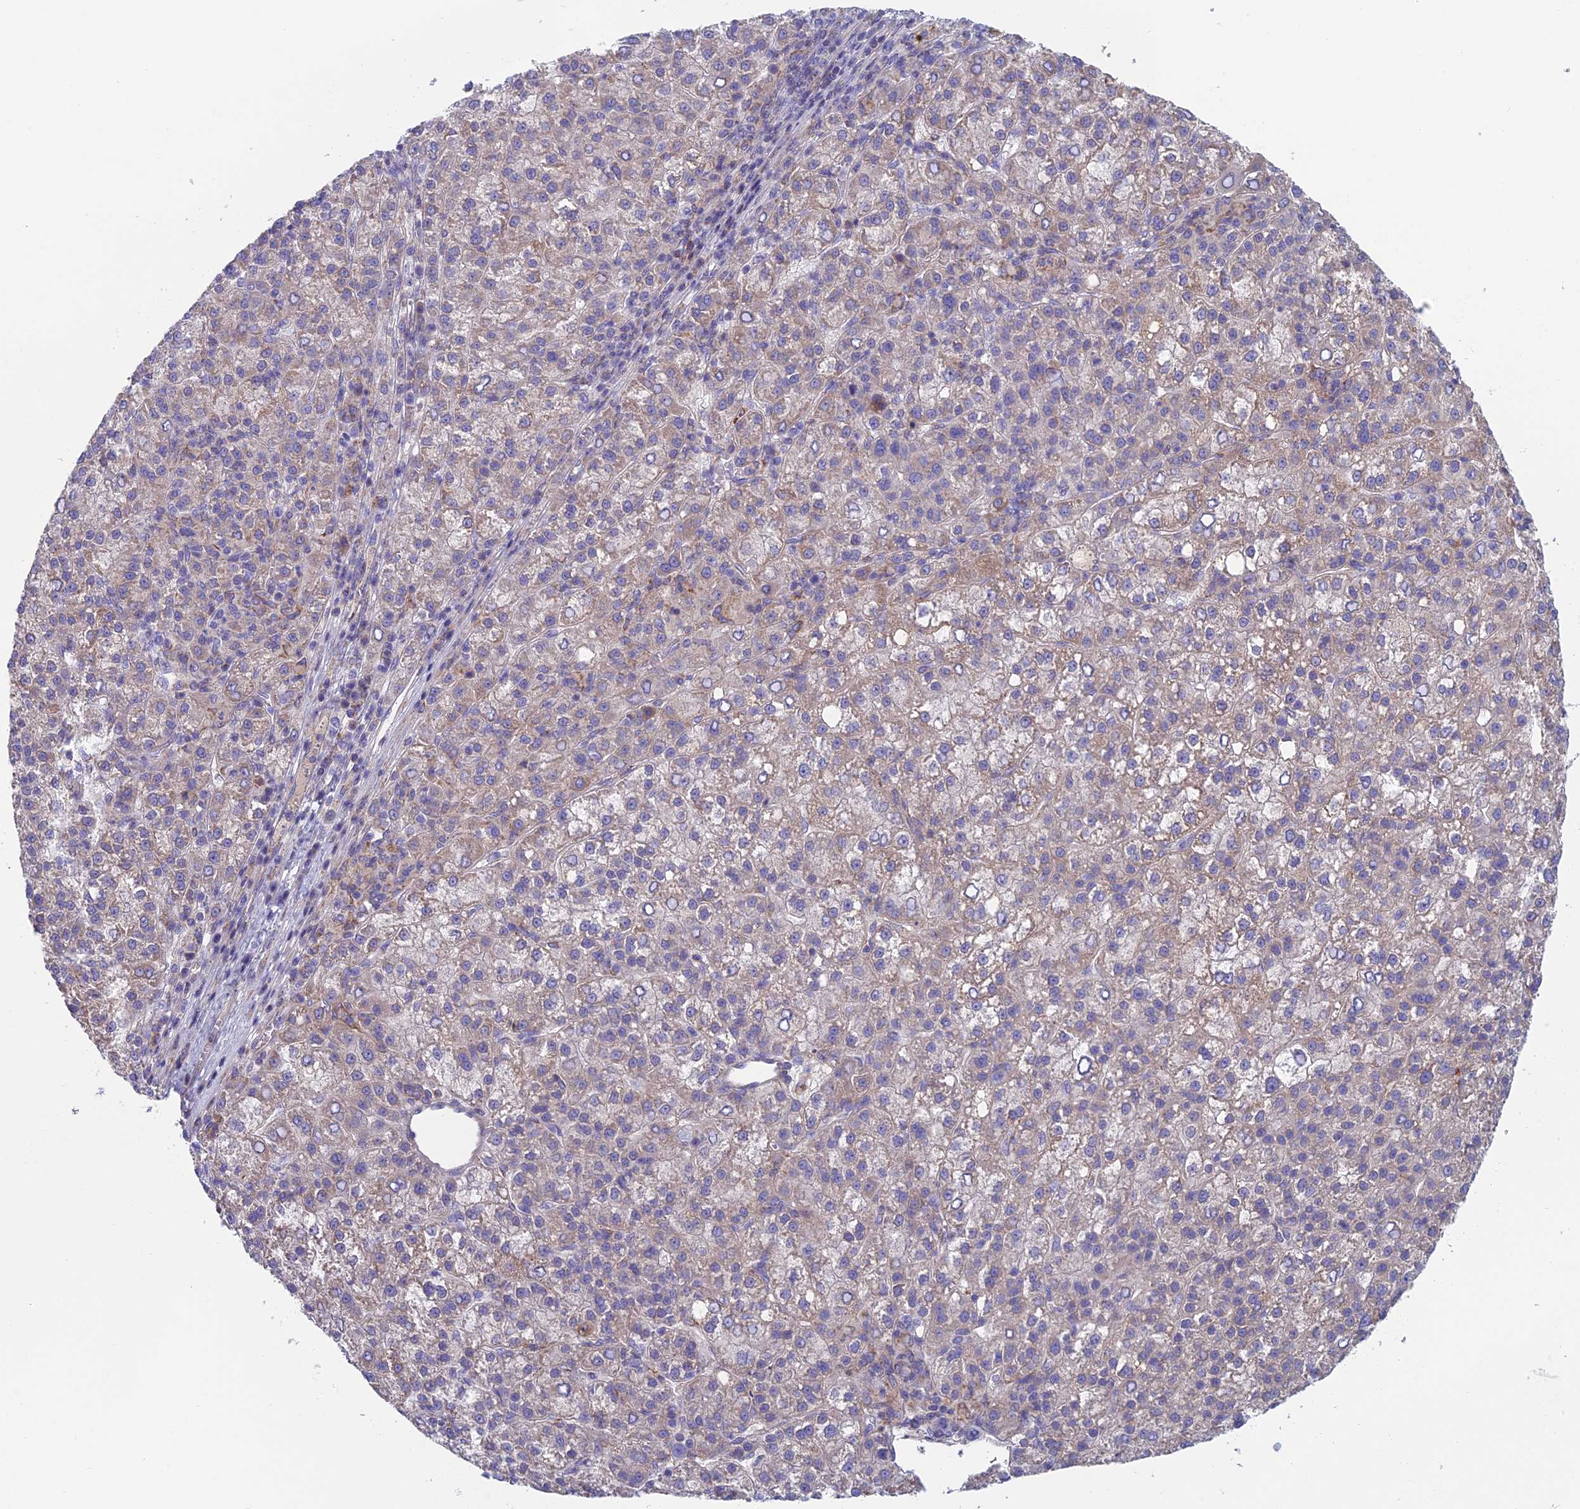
{"staining": {"intensity": "weak", "quantity": "<25%", "location": "cytoplasmic/membranous"}, "tissue": "liver cancer", "cell_type": "Tumor cells", "image_type": "cancer", "snomed": [{"axis": "morphology", "description": "Carcinoma, Hepatocellular, NOS"}, {"axis": "topography", "description": "Liver"}], "caption": "High power microscopy image of an IHC image of liver cancer, revealing no significant expression in tumor cells. (DAB (3,3'-diaminobenzidine) immunohistochemistry (IHC) visualized using brightfield microscopy, high magnification).", "gene": "IFTAP", "patient": {"sex": "female", "age": 58}}